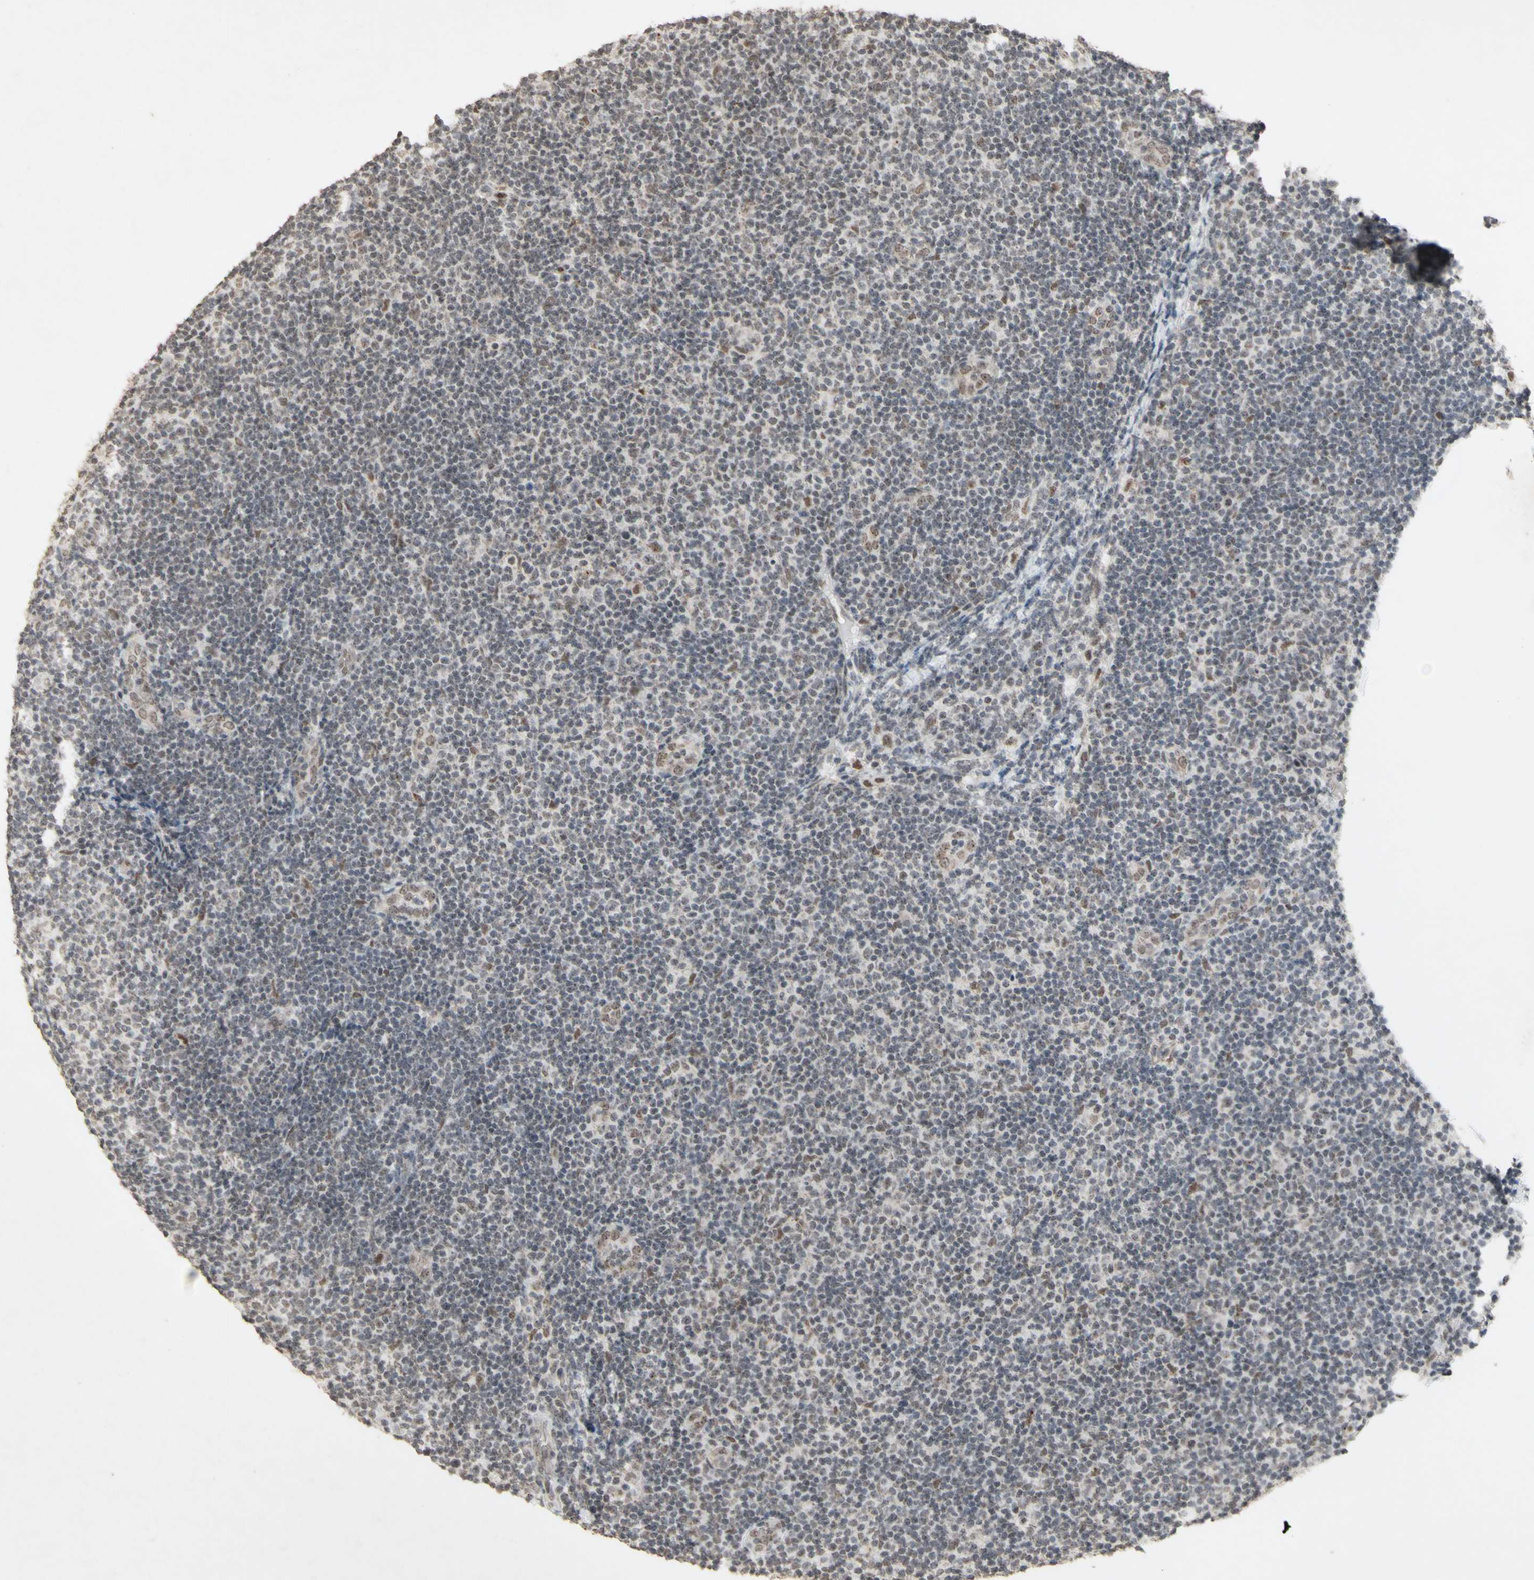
{"staining": {"intensity": "weak", "quantity": "<25%", "location": "nuclear"}, "tissue": "lymphoma", "cell_type": "Tumor cells", "image_type": "cancer", "snomed": [{"axis": "morphology", "description": "Malignant lymphoma, non-Hodgkin's type, Low grade"}, {"axis": "topography", "description": "Lymph node"}], "caption": "Immunohistochemical staining of malignant lymphoma, non-Hodgkin's type (low-grade) exhibits no significant expression in tumor cells.", "gene": "CENPB", "patient": {"sex": "male", "age": 83}}